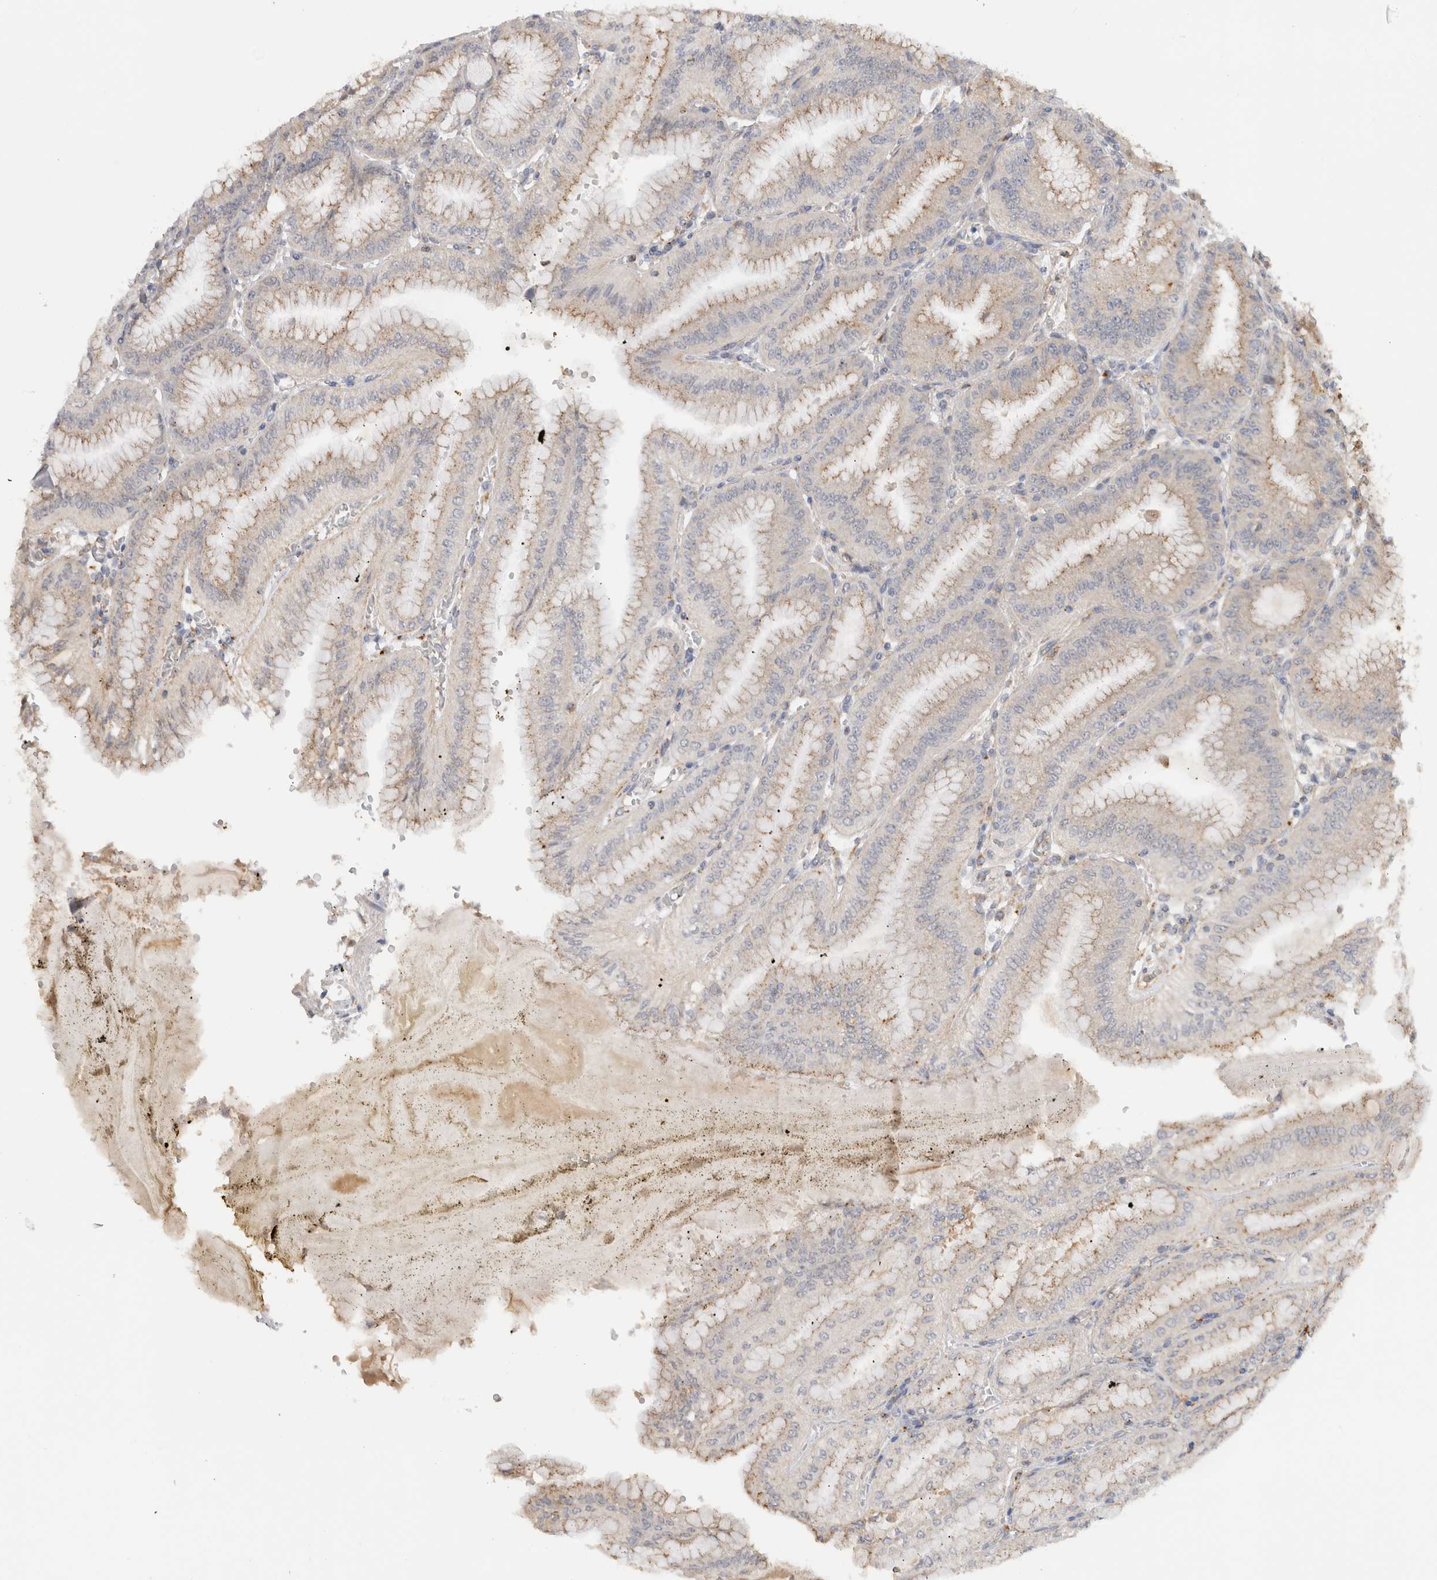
{"staining": {"intensity": "moderate", "quantity": "<25%", "location": "cytoplasmic/membranous"}, "tissue": "stomach", "cell_type": "Glandular cells", "image_type": "normal", "snomed": [{"axis": "morphology", "description": "Normal tissue, NOS"}, {"axis": "topography", "description": "Stomach, lower"}], "caption": "This histopathology image shows immunohistochemistry (IHC) staining of benign stomach, with low moderate cytoplasmic/membranous staining in approximately <25% of glandular cells.", "gene": "GNS", "patient": {"sex": "male", "age": 71}}